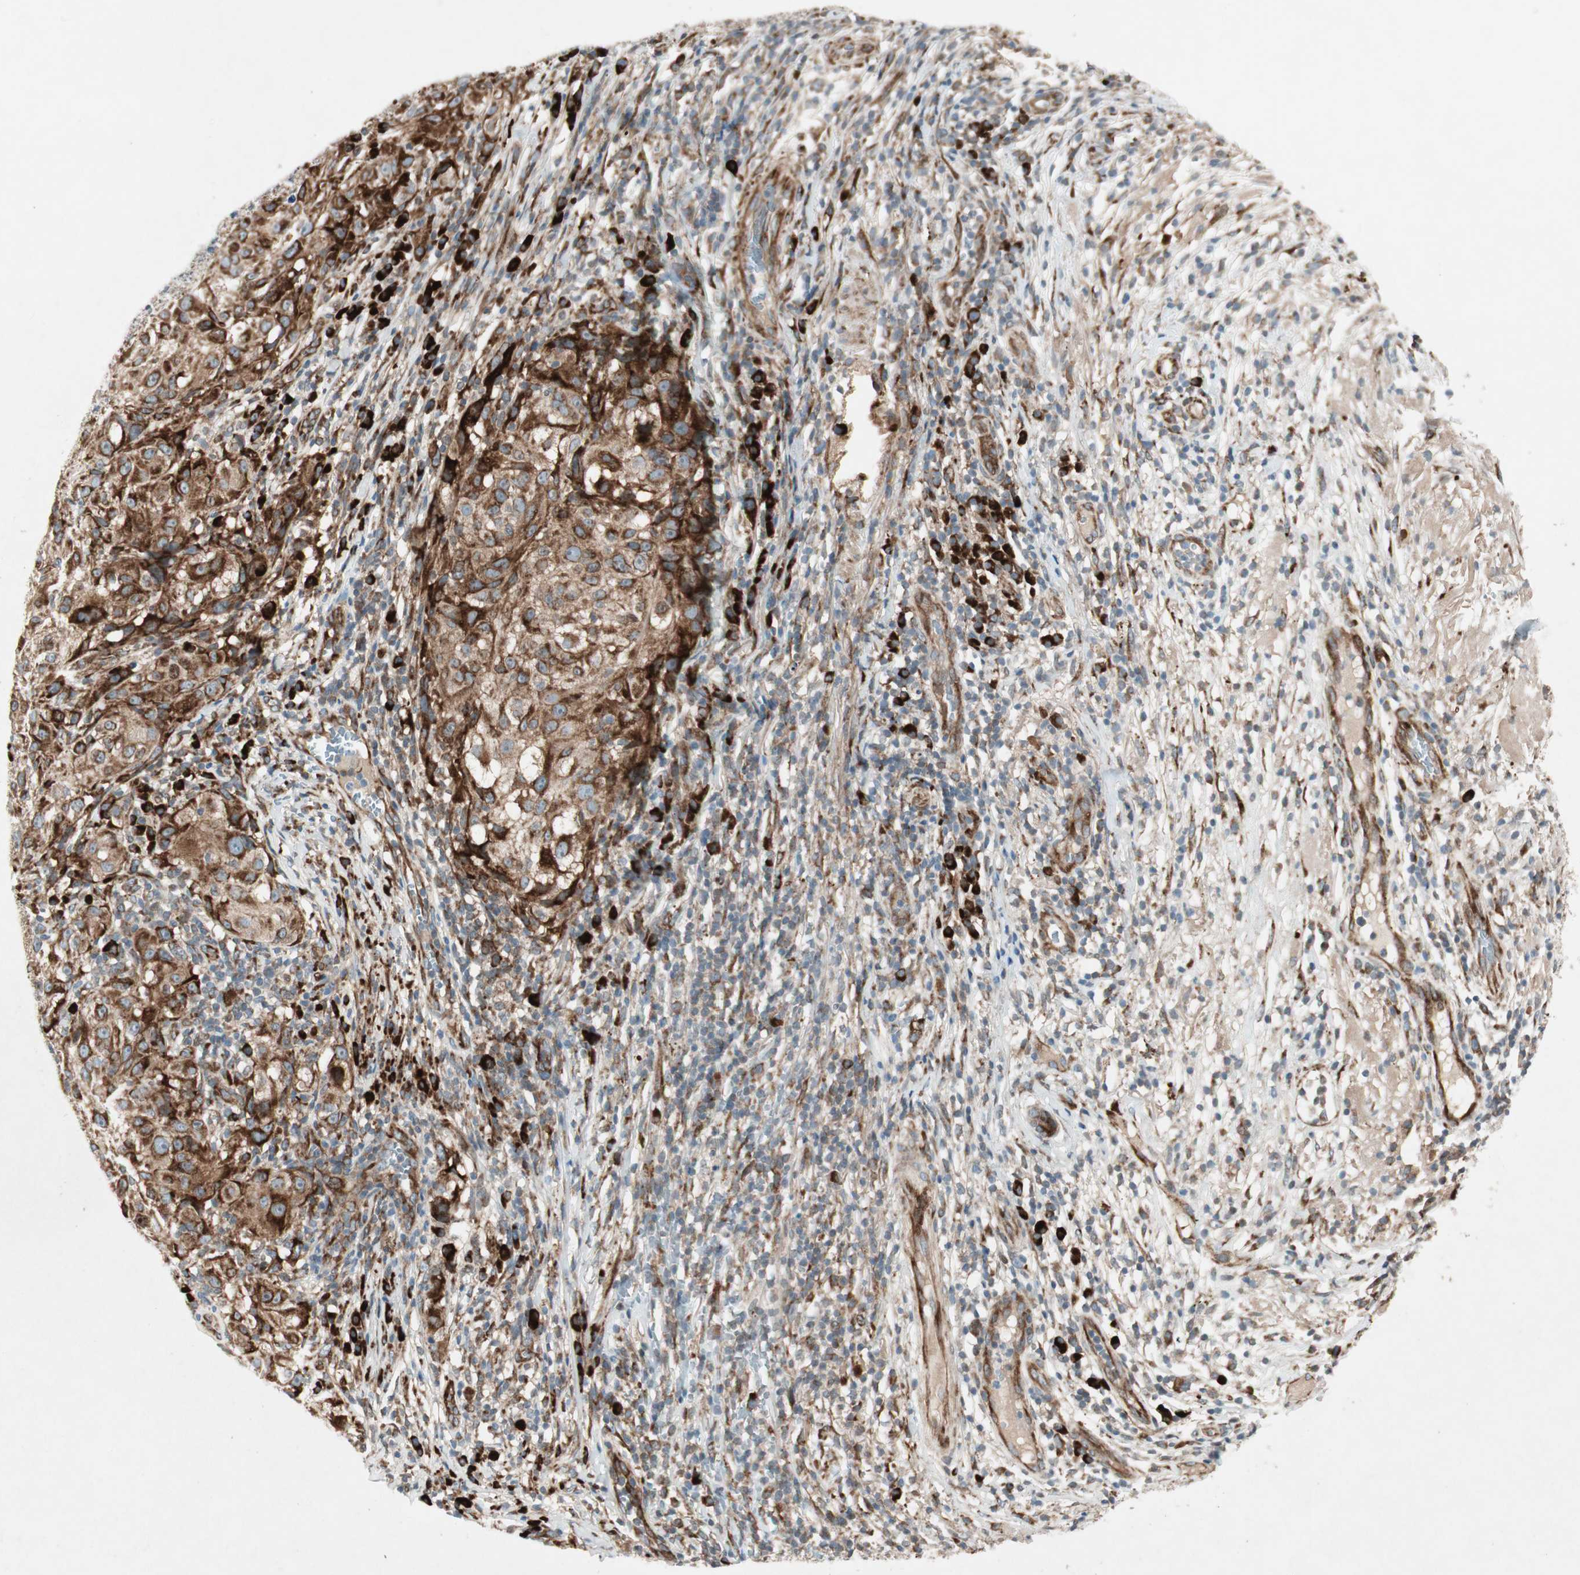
{"staining": {"intensity": "strong", "quantity": ">75%", "location": "cytoplasmic/membranous"}, "tissue": "melanoma", "cell_type": "Tumor cells", "image_type": "cancer", "snomed": [{"axis": "morphology", "description": "Necrosis, NOS"}, {"axis": "morphology", "description": "Malignant melanoma, NOS"}, {"axis": "topography", "description": "Skin"}], "caption": "The histopathology image demonstrates staining of malignant melanoma, revealing strong cytoplasmic/membranous protein expression (brown color) within tumor cells. (DAB (3,3'-diaminobenzidine) IHC, brown staining for protein, blue staining for nuclei).", "gene": "APOO", "patient": {"sex": "female", "age": 87}}